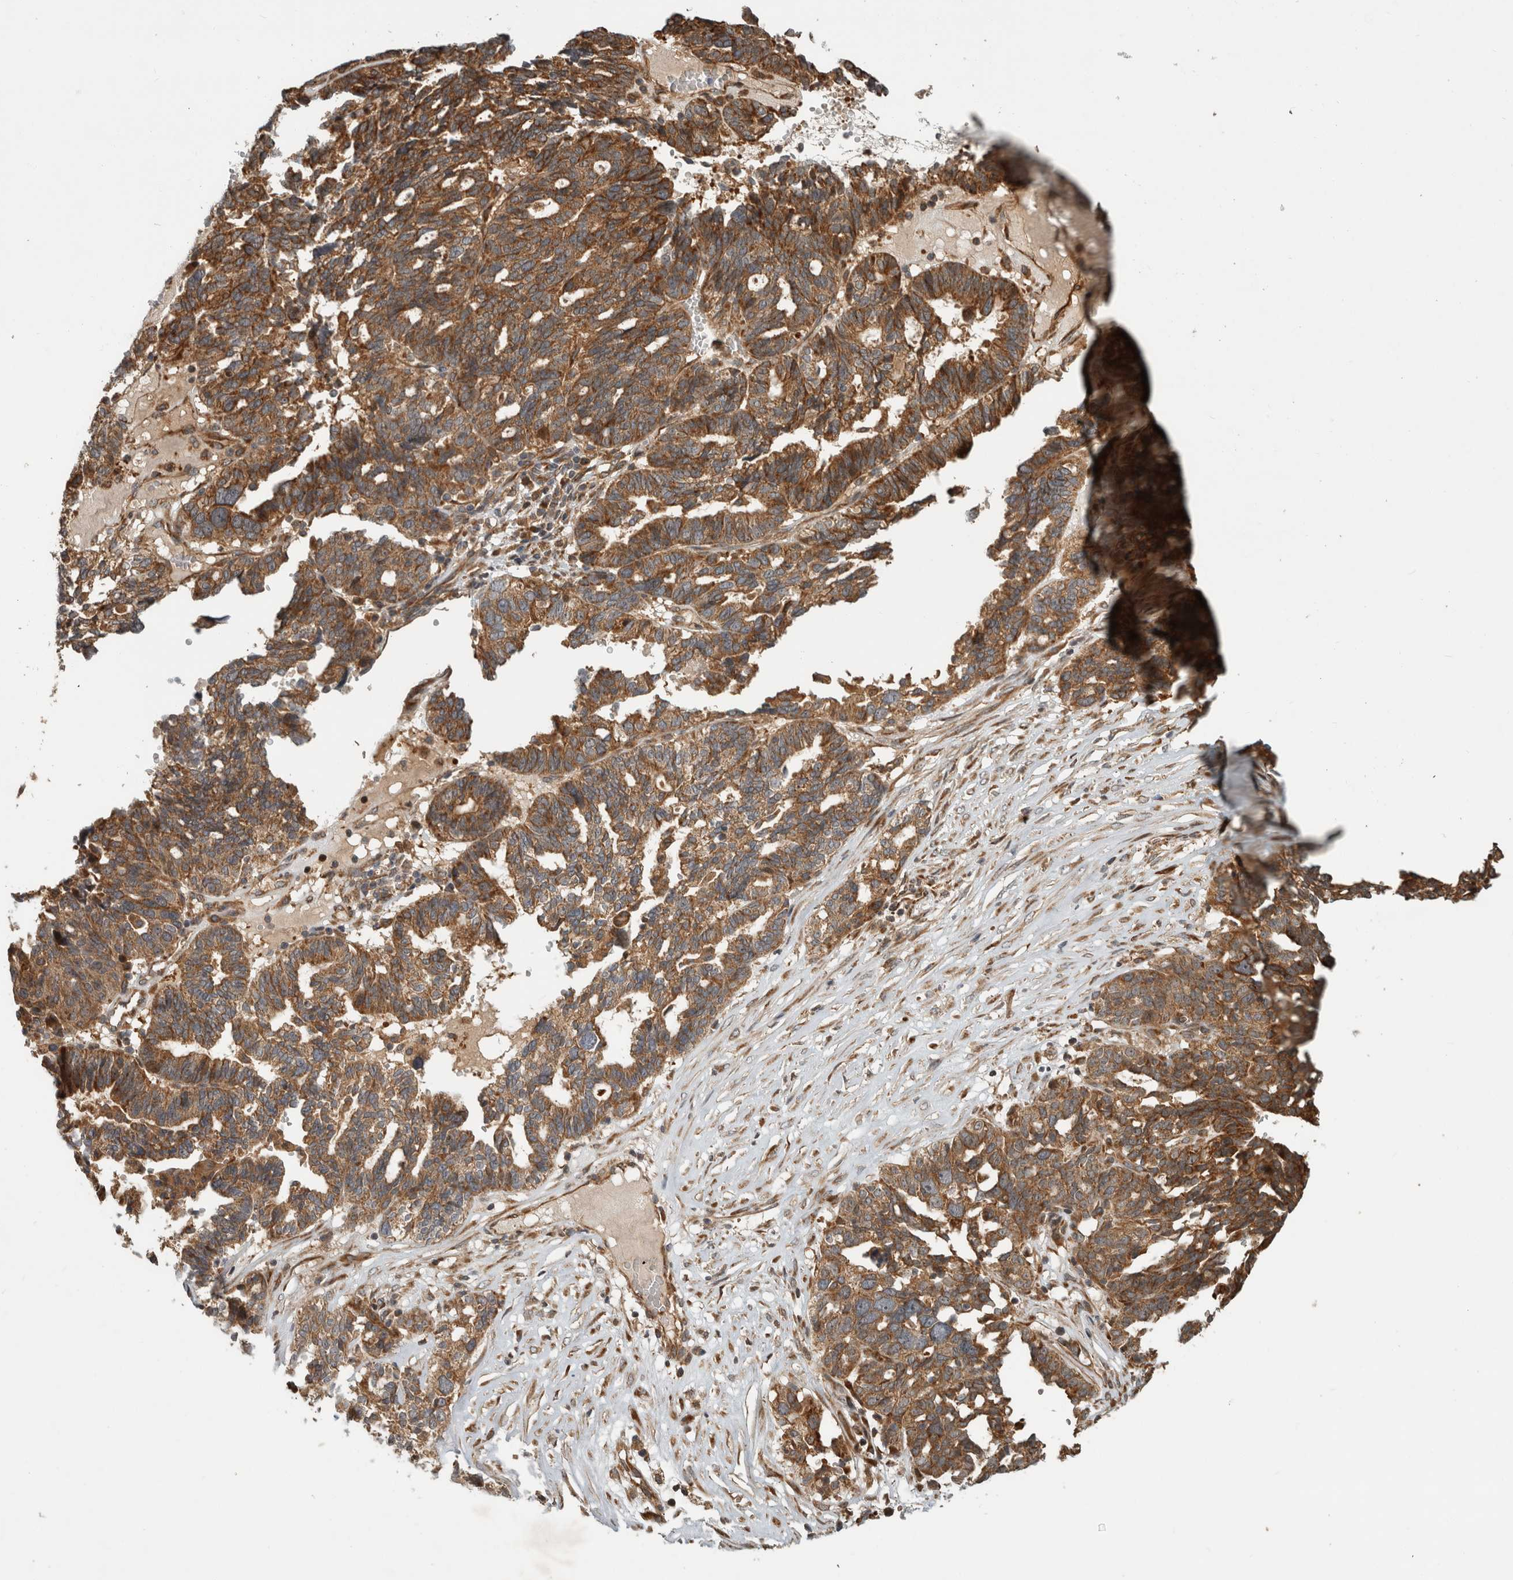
{"staining": {"intensity": "strong", "quantity": ">75%", "location": "cytoplasmic/membranous"}, "tissue": "ovarian cancer", "cell_type": "Tumor cells", "image_type": "cancer", "snomed": [{"axis": "morphology", "description": "Cystadenocarcinoma, serous, NOS"}, {"axis": "topography", "description": "Ovary"}], "caption": "About >75% of tumor cells in human ovarian serous cystadenocarcinoma demonstrate strong cytoplasmic/membranous protein staining as visualized by brown immunohistochemical staining.", "gene": "TUBD1", "patient": {"sex": "female", "age": 59}}